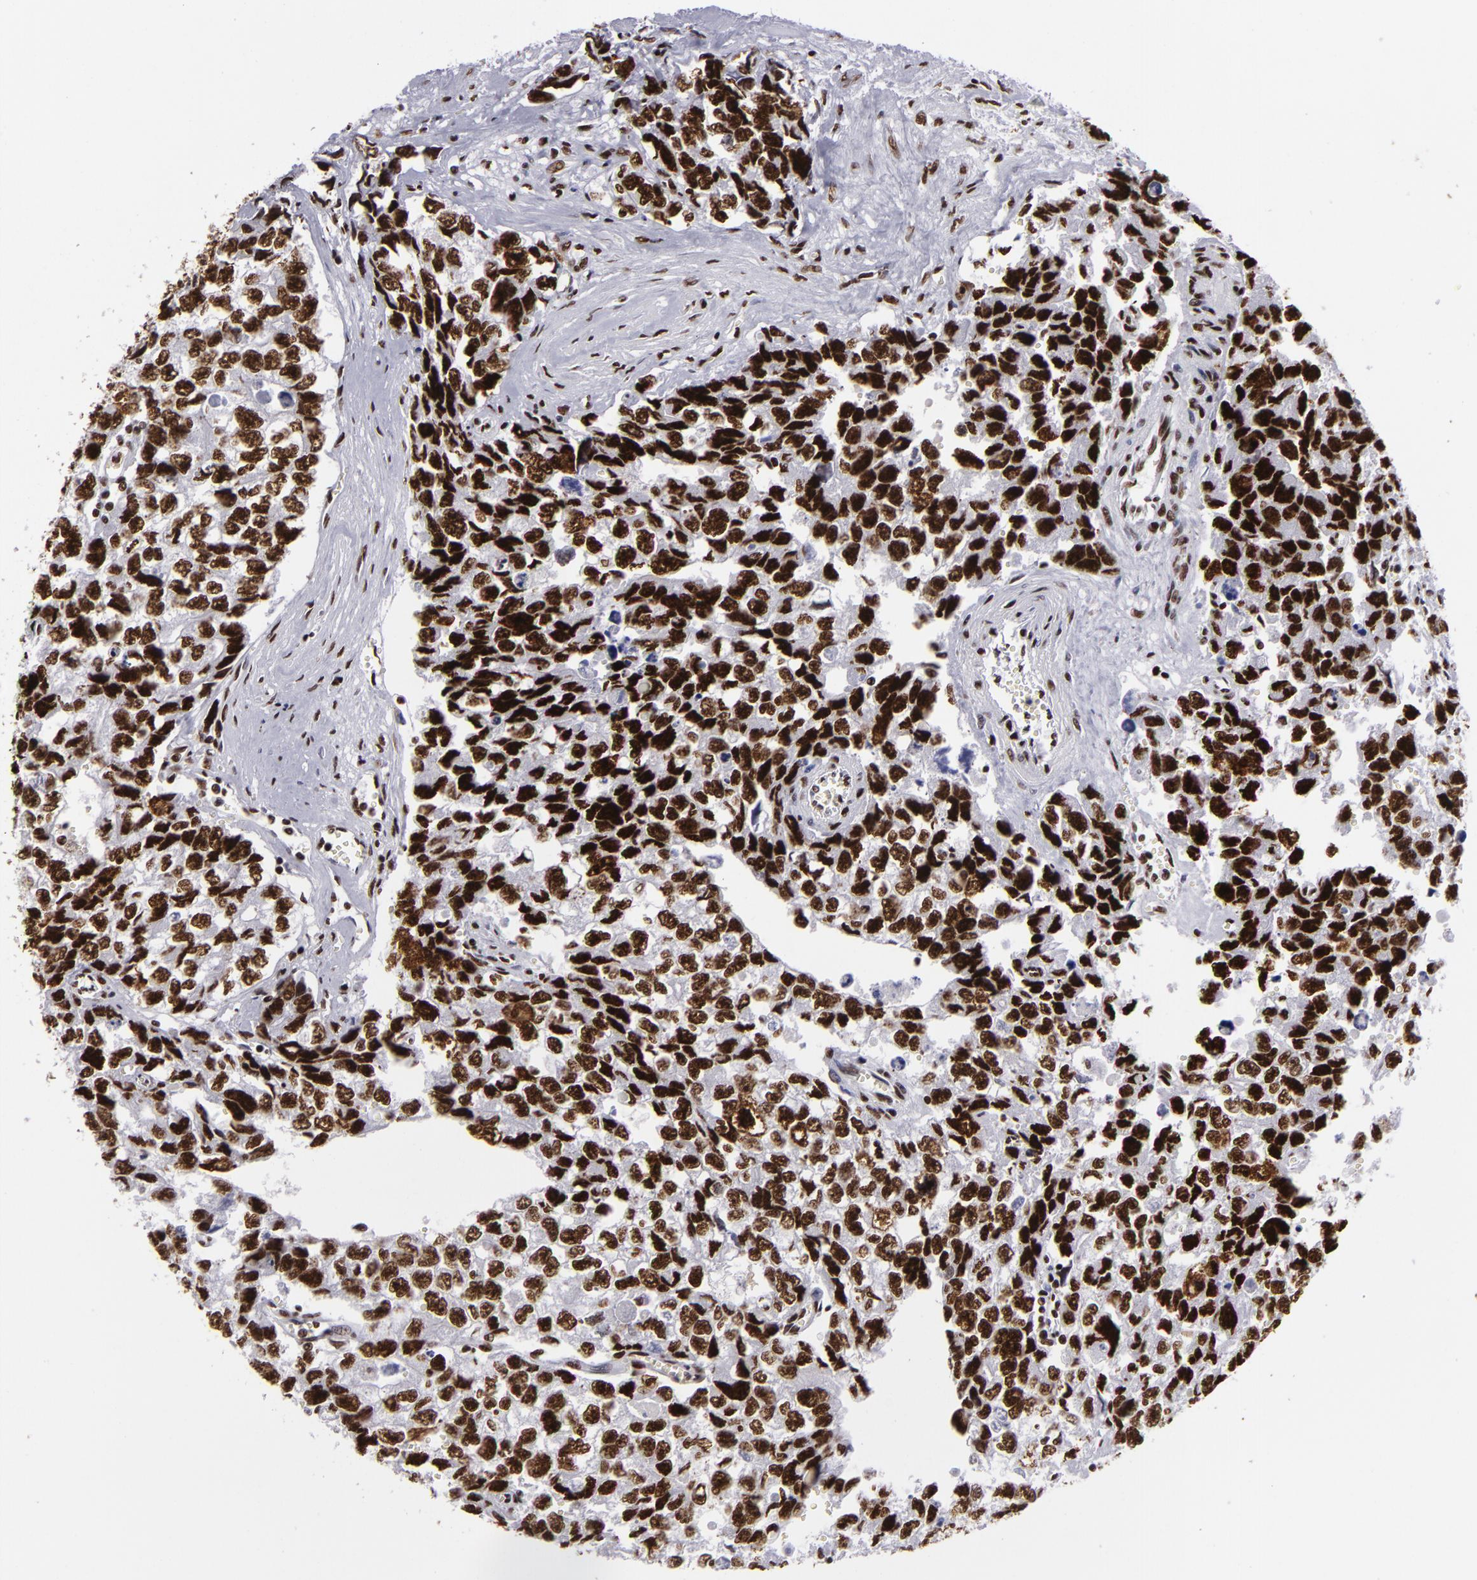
{"staining": {"intensity": "strong", "quantity": ">75%", "location": "nuclear"}, "tissue": "testis cancer", "cell_type": "Tumor cells", "image_type": "cancer", "snomed": [{"axis": "morphology", "description": "Carcinoma, Embryonal, NOS"}, {"axis": "topography", "description": "Testis"}], "caption": "This is an image of immunohistochemistry (IHC) staining of embryonal carcinoma (testis), which shows strong expression in the nuclear of tumor cells.", "gene": "SAFB", "patient": {"sex": "male", "age": 31}}